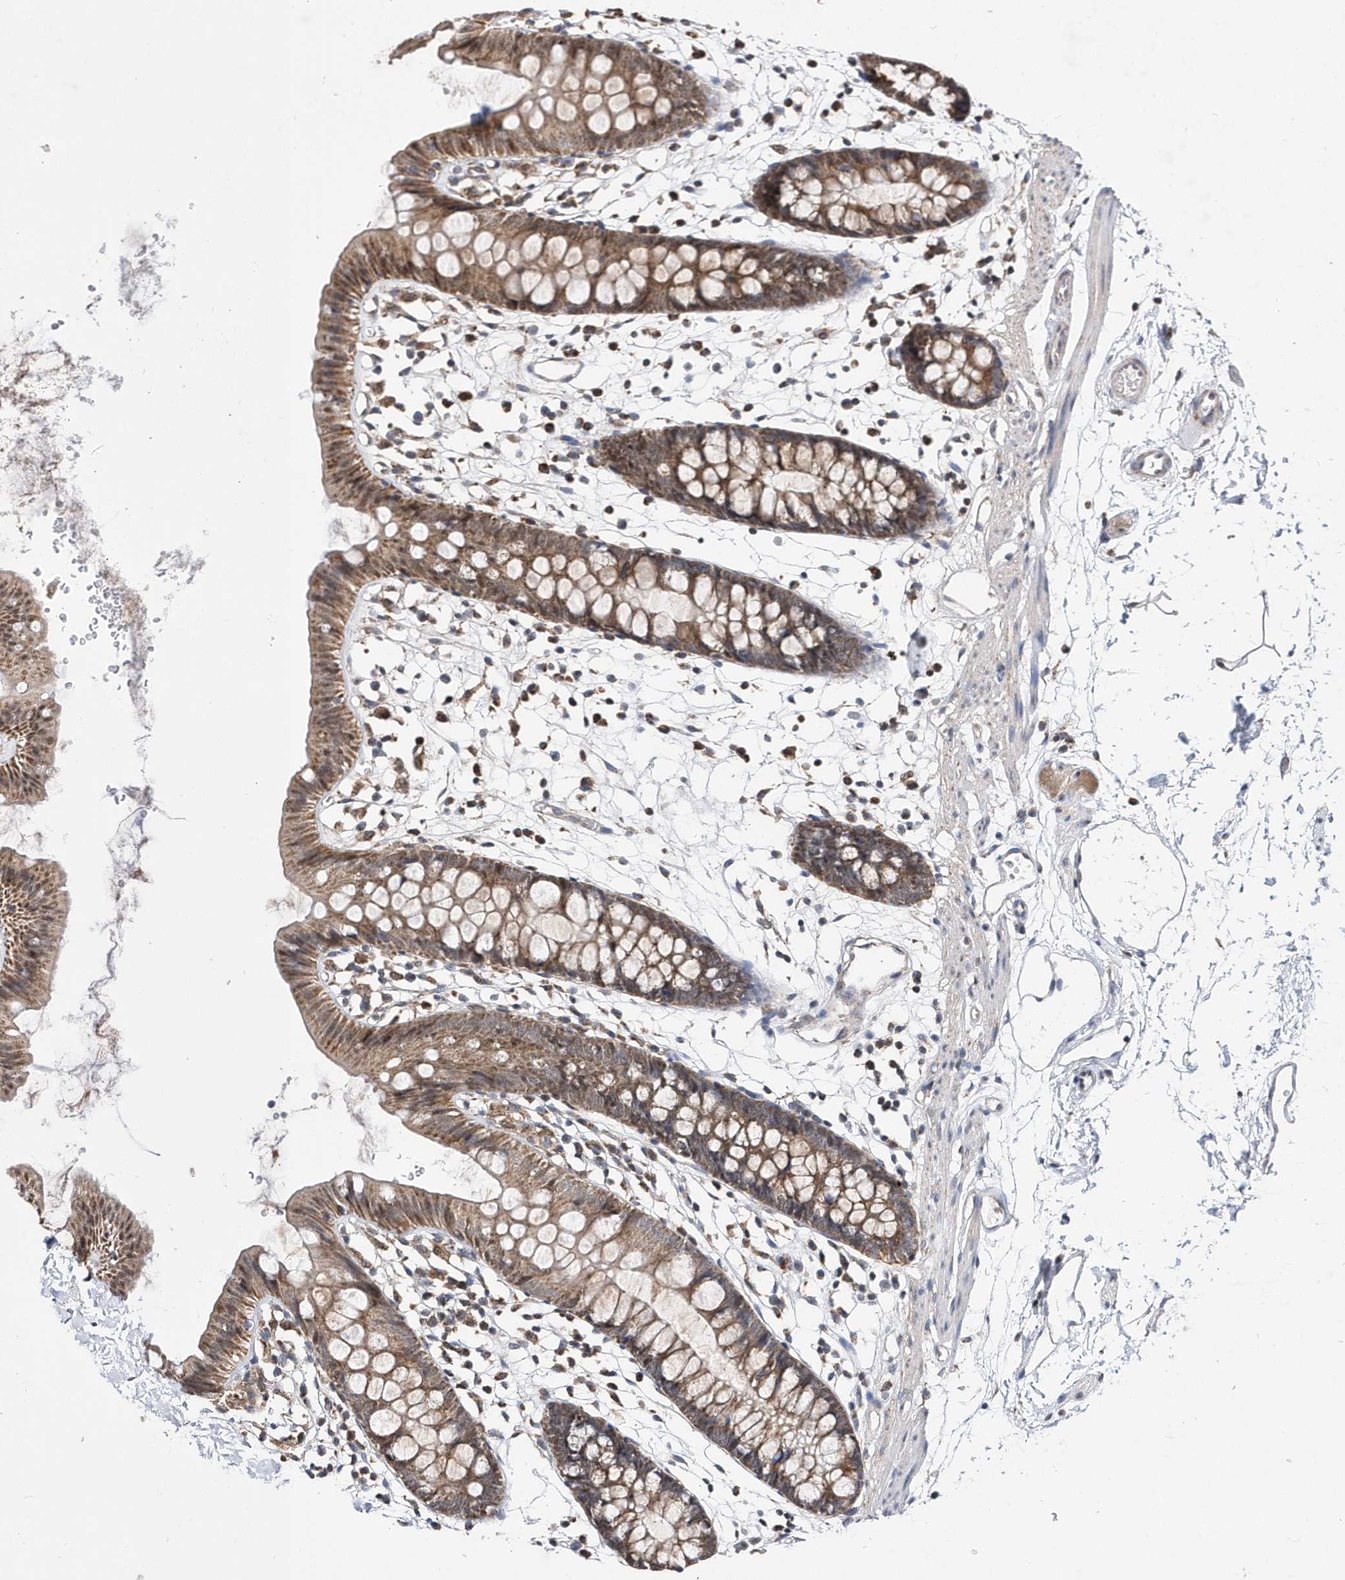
{"staining": {"intensity": "weak", "quantity": ">75%", "location": "cytoplasmic/membranous"}, "tissue": "colon", "cell_type": "Endothelial cells", "image_type": "normal", "snomed": [{"axis": "morphology", "description": "Normal tissue, NOS"}, {"axis": "topography", "description": "Colon"}], "caption": "Weak cytoplasmic/membranous protein staining is appreciated in approximately >75% of endothelial cells in colon. The protein is stained brown, and the nuclei are stained in blue (DAB (3,3'-diaminobenzidine) IHC with brightfield microscopy, high magnification).", "gene": "SPATA5", "patient": {"sex": "male", "age": 56}}